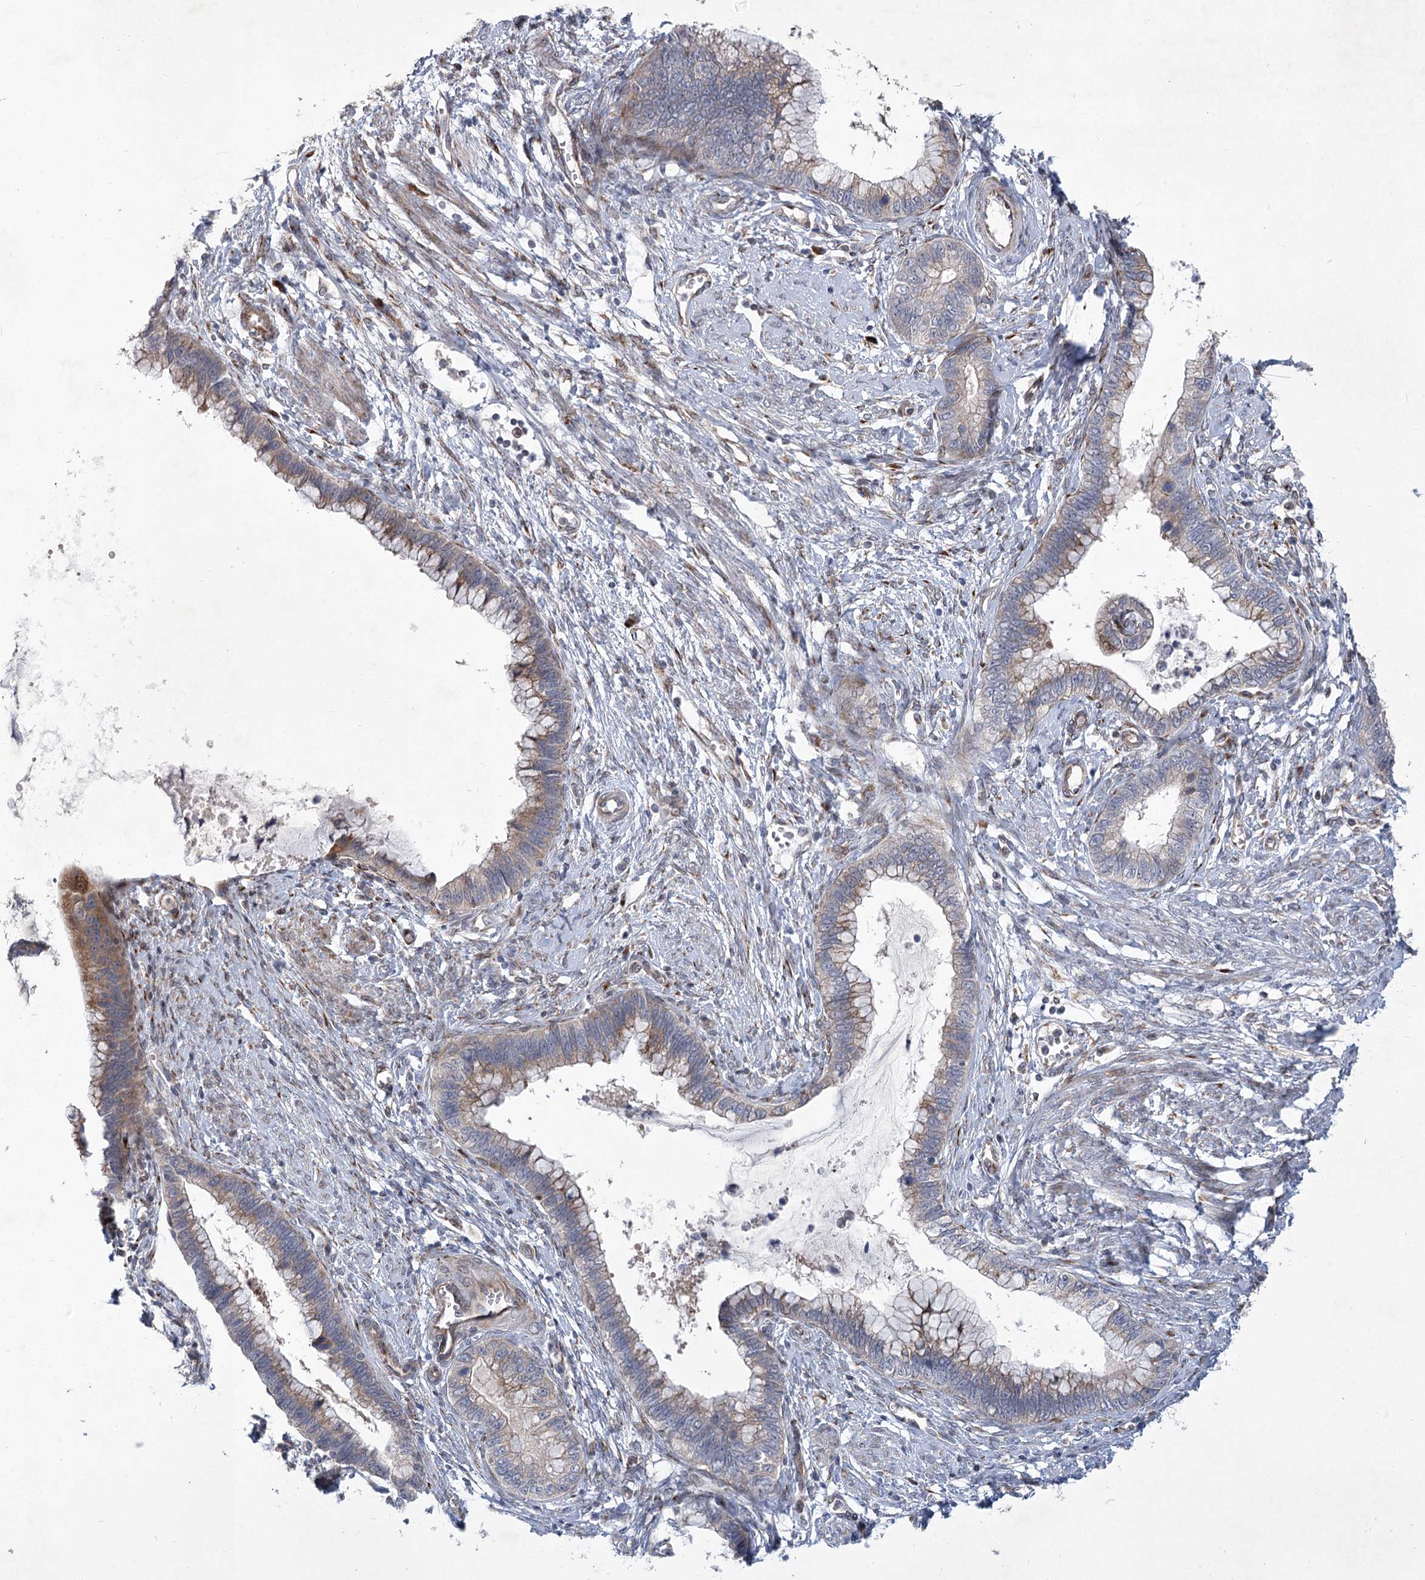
{"staining": {"intensity": "weak", "quantity": "25%-75%", "location": "cytoplasmic/membranous"}, "tissue": "cervical cancer", "cell_type": "Tumor cells", "image_type": "cancer", "snomed": [{"axis": "morphology", "description": "Adenocarcinoma, NOS"}, {"axis": "topography", "description": "Cervix"}], "caption": "Adenocarcinoma (cervical) stained for a protein (brown) reveals weak cytoplasmic/membranous positive expression in approximately 25%-75% of tumor cells.", "gene": "GCNT4", "patient": {"sex": "female", "age": 44}}